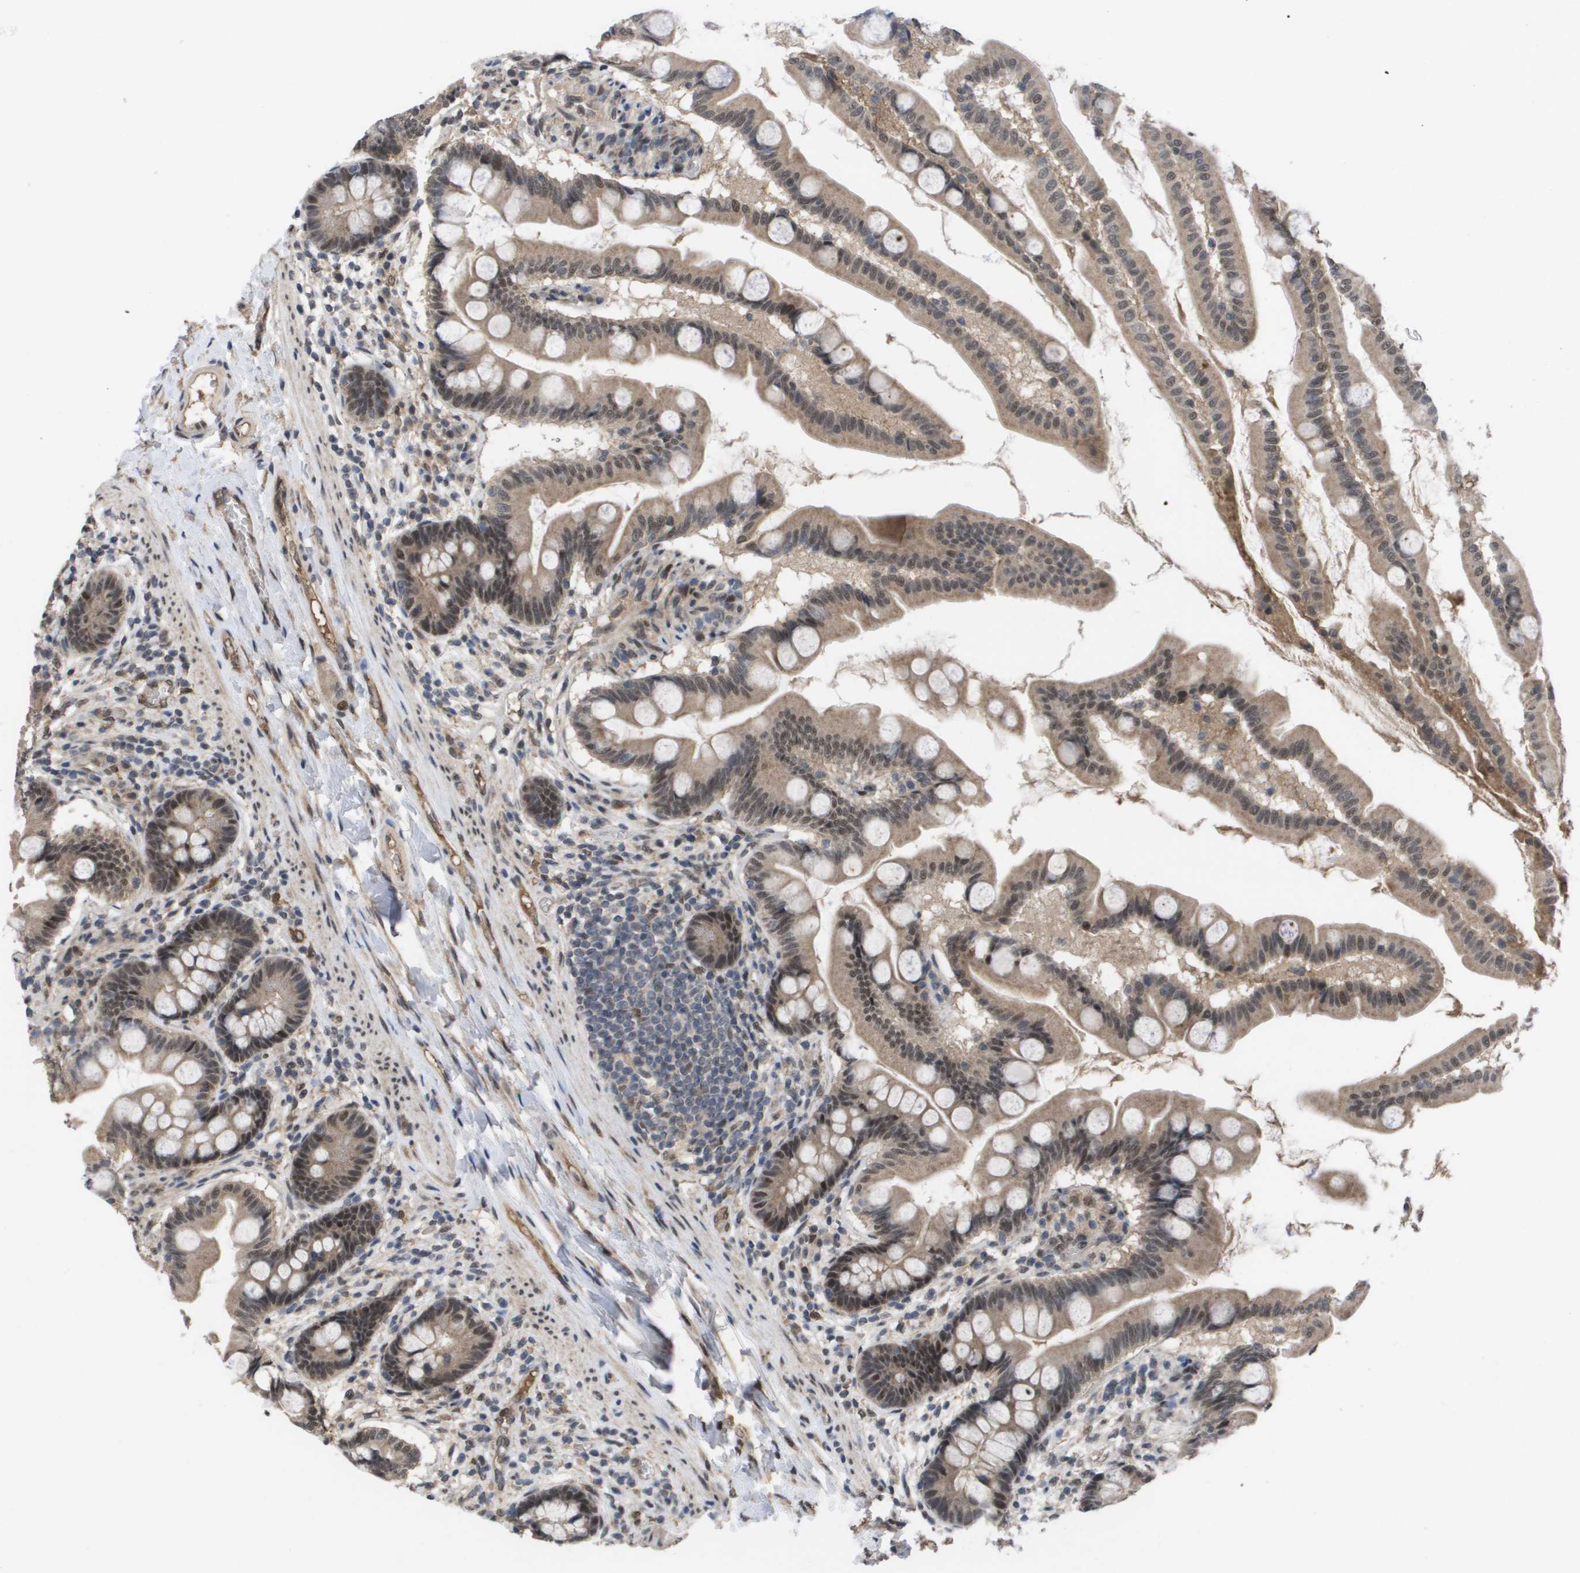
{"staining": {"intensity": "moderate", "quantity": ">75%", "location": "cytoplasmic/membranous,nuclear"}, "tissue": "small intestine", "cell_type": "Glandular cells", "image_type": "normal", "snomed": [{"axis": "morphology", "description": "Normal tissue, NOS"}, {"axis": "topography", "description": "Small intestine"}], "caption": "An image of small intestine stained for a protein displays moderate cytoplasmic/membranous,nuclear brown staining in glandular cells.", "gene": "AMBRA1", "patient": {"sex": "female", "age": 56}}